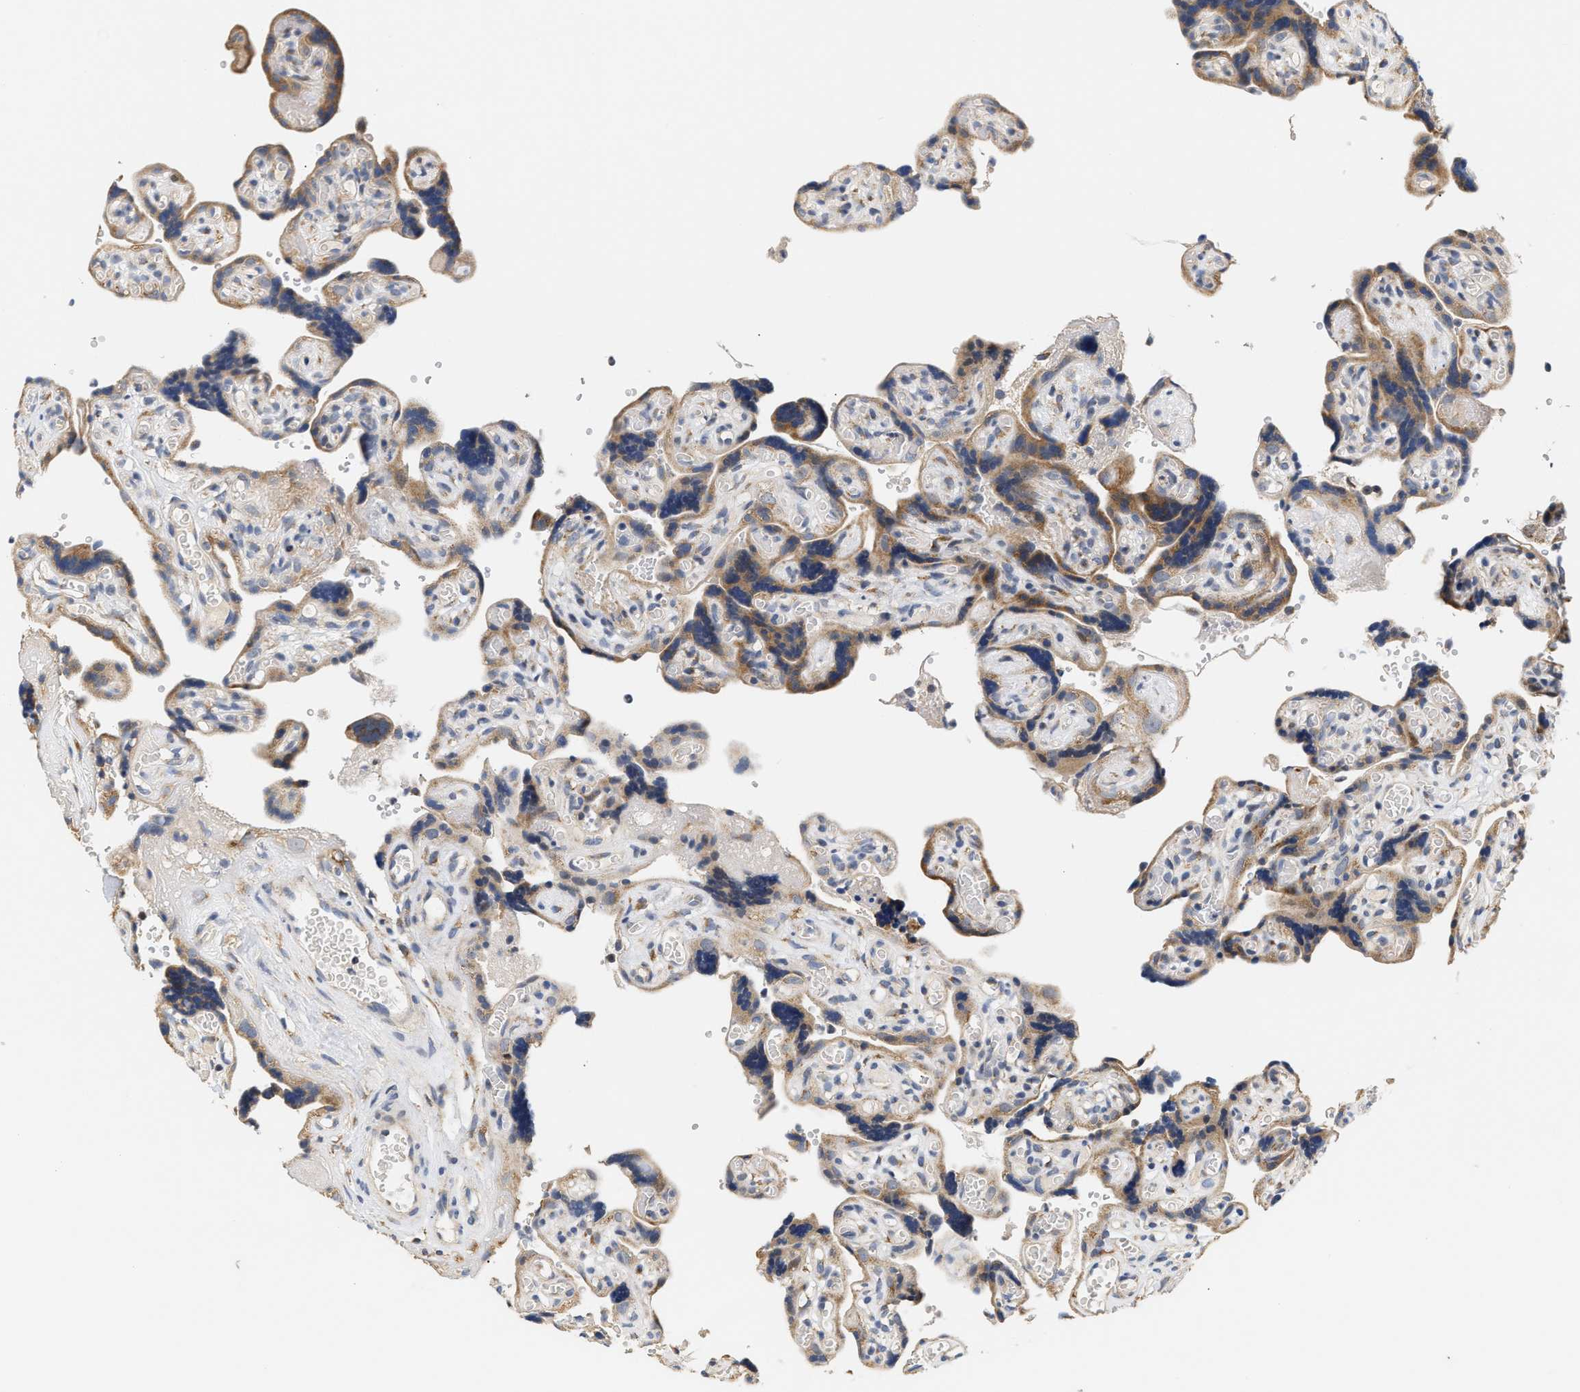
{"staining": {"intensity": "moderate", "quantity": ">75%", "location": "cytoplasmic/membranous"}, "tissue": "placenta", "cell_type": "Decidual cells", "image_type": "normal", "snomed": [{"axis": "morphology", "description": "Normal tissue, NOS"}, {"axis": "topography", "description": "Placenta"}], "caption": "Protein analysis of unremarkable placenta shows moderate cytoplasmic/membranous positivity in about >75% of decidual cells. (IHC, brightfield microscopy, high magnification).", "gene": "TMEM168", "patient": {"sex": "female", "age": 30}}